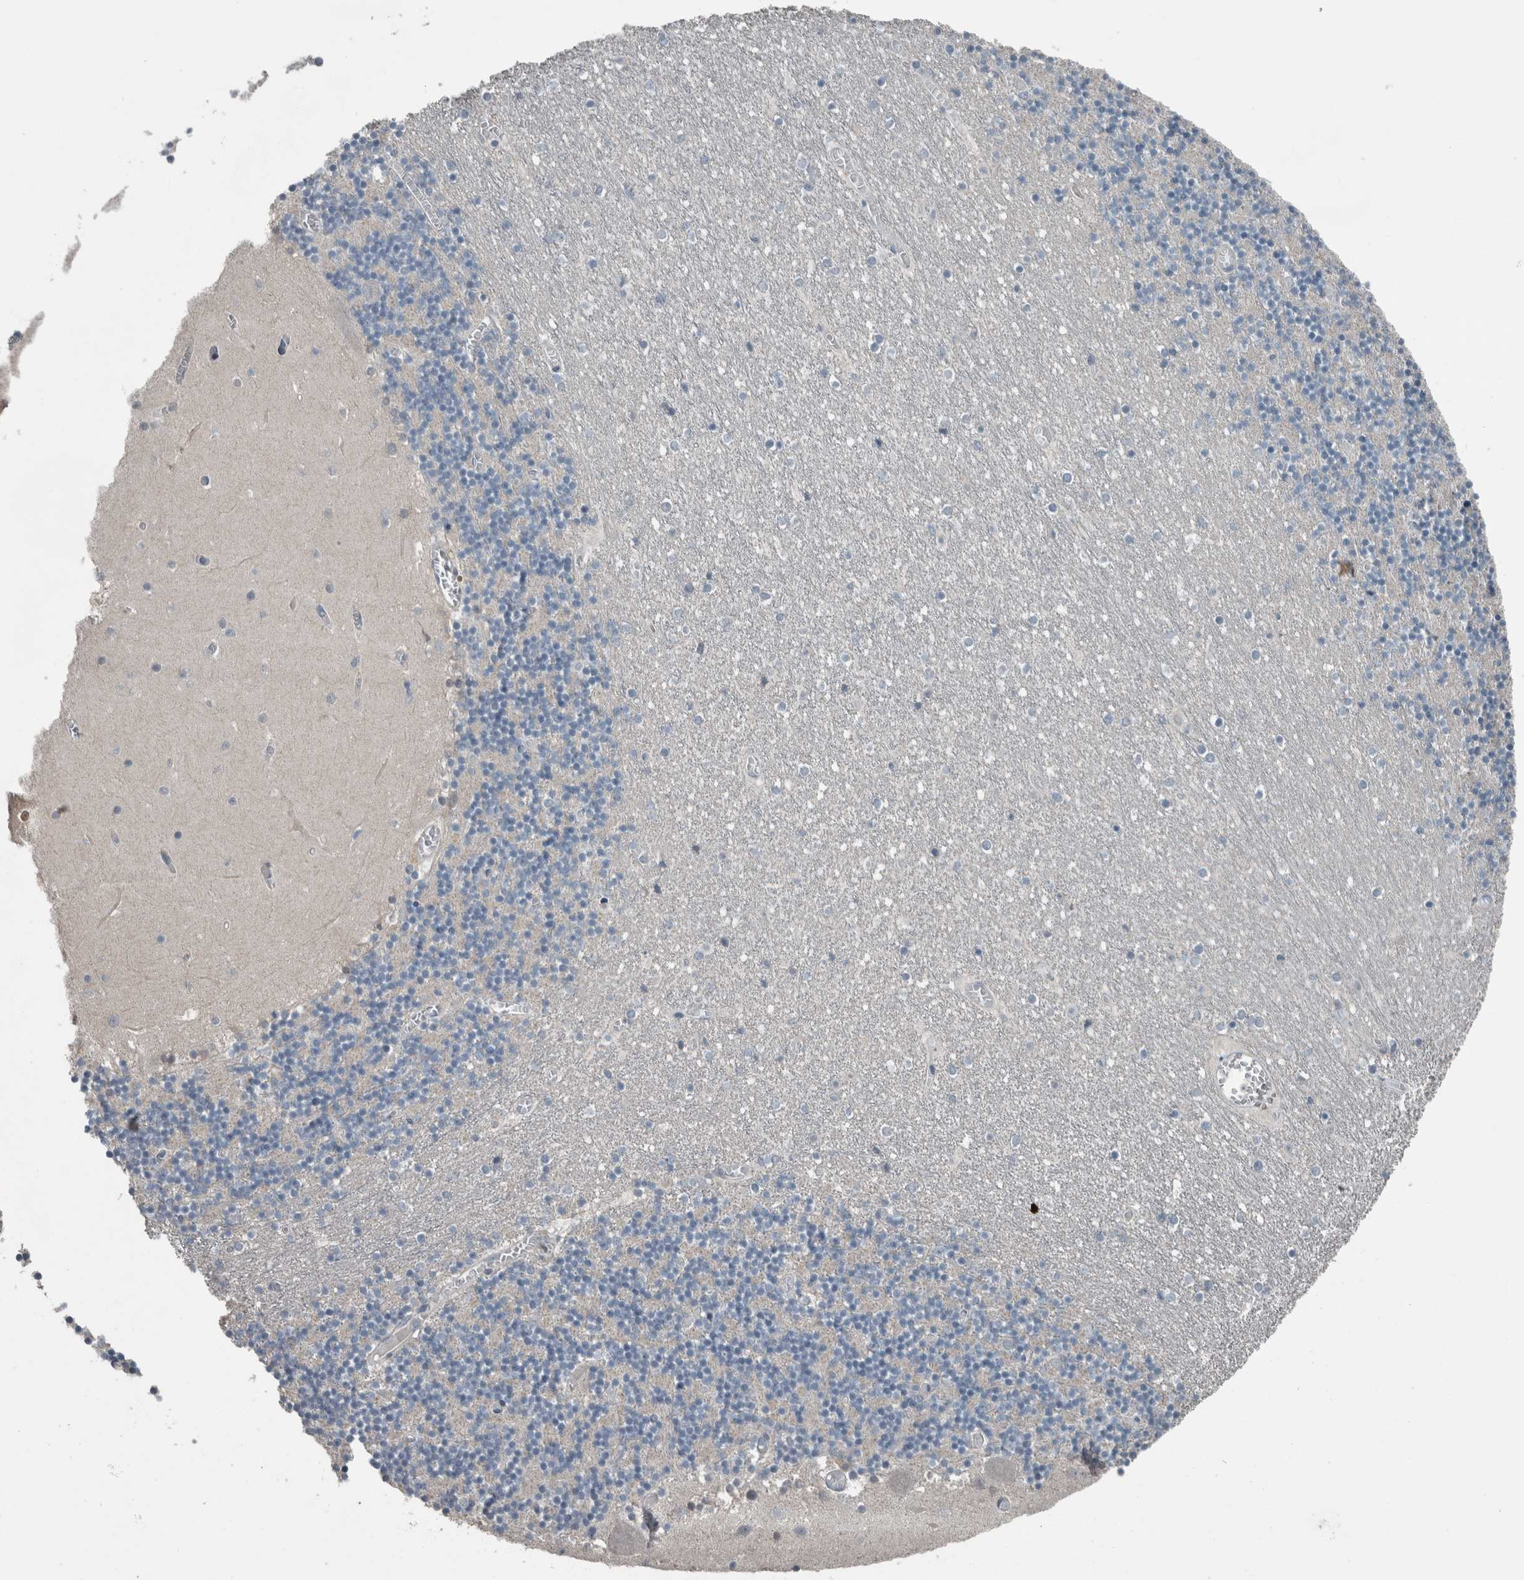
{"staining": {"intensity": "negative", "quantity": "none", "location": "none"}, "tissue": "cerebellum", "cell_type": "Cells in granular layer", "image_type": "normal", "snomed": [{"axis": "morphology", "description": "Normal tissue, NOS"}, {"axis": "topography", "description": "Cerebellum"}], "caption": "This is an immunohistochemistry photomicrograph of normal human cerebellum. There is no expression in cells in granular layer.", "gene": "KRT20", "patient": {"sex": "female", "age": 28}}